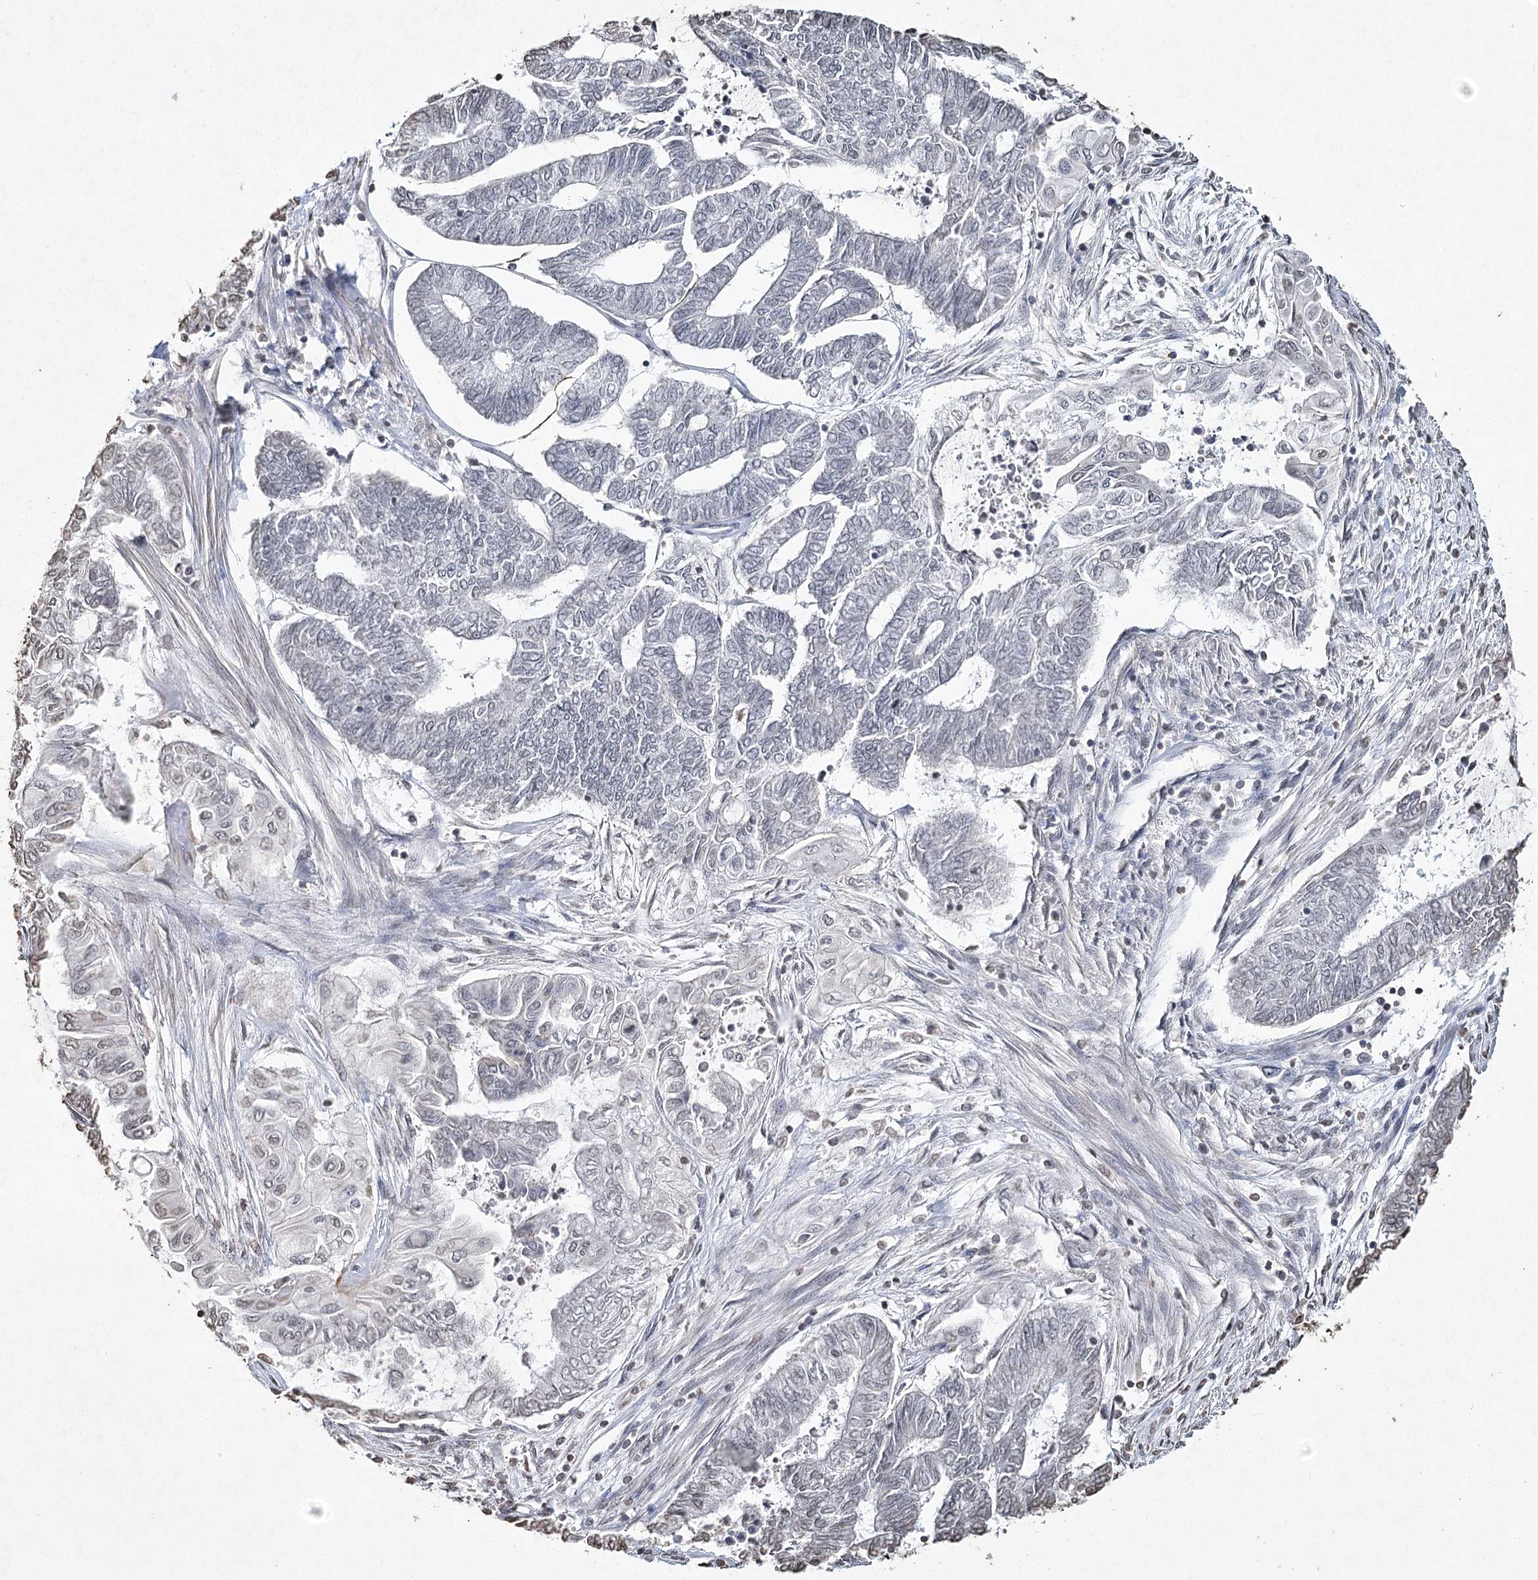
{"staining": {"intensity": "negative", "quantity": "none", "location": "none"}, "tissue": "endometrial cancer", "cell_type": "Tumor cells", "image_type": "cancer", "snomed": [{"axis": "morphology", "description": "Adenocarcinoma, NOS"}, {"axis": "topography", "description": "Uterus"}, {"axis": "topography", "description": "Endometrium"}], "caption": "IHC histopathology image of neoplastic tissue: endometrial cancer (adenocarcinoma) stained with DAB (3,3'-diaminobenzidine) reveals no significant protein expression in tumor cells.", "gene": "DMXL1", "patient": {"sex": "female", "age": 70}}